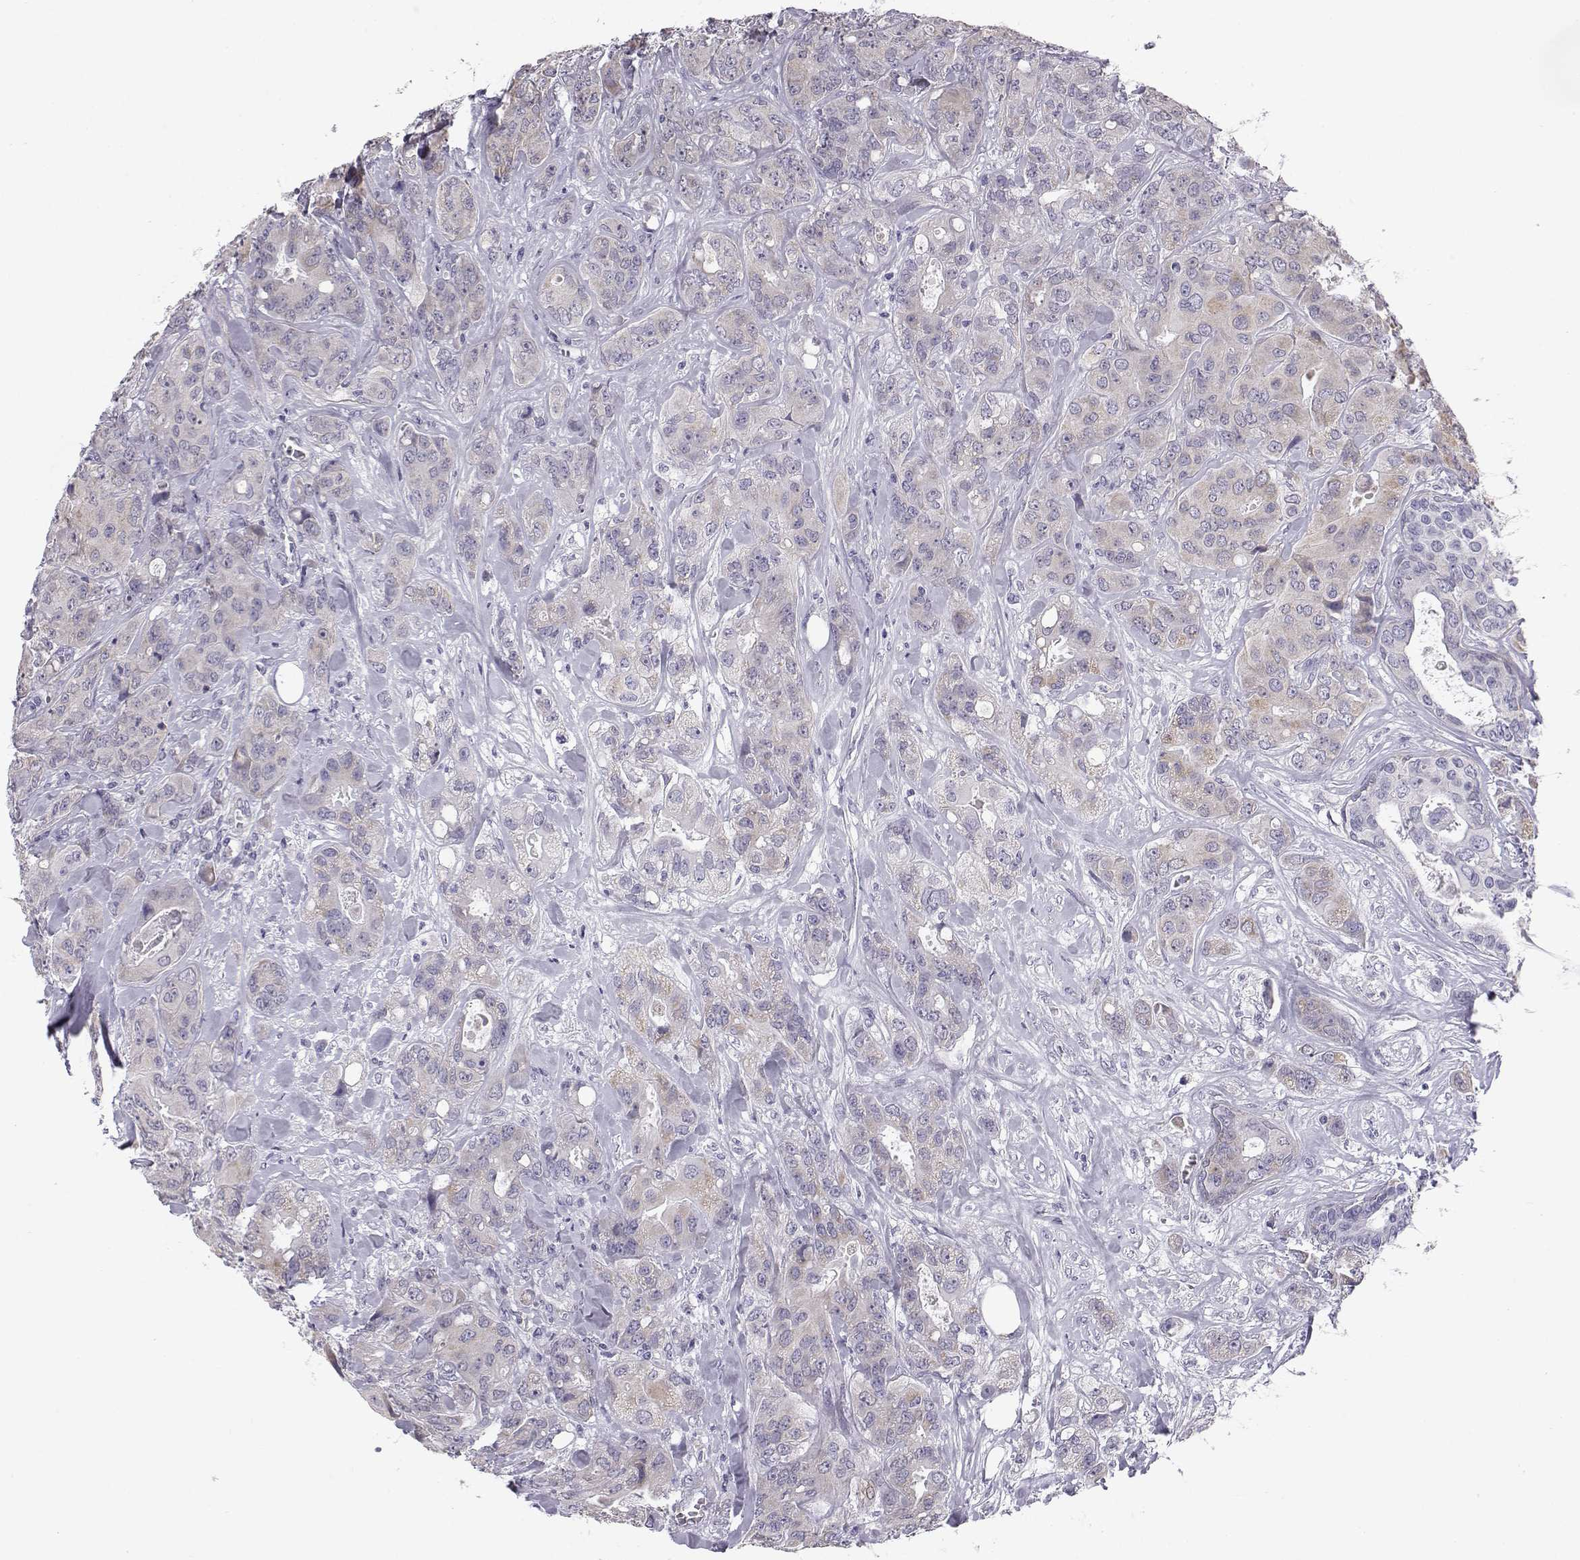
{"staining": {"intensity": "negative", "quantity": "none", "location": "none"}, "tissue": "breast cancer", "cell_type": "Tumor cells", "image_type": "cancer", "snomed": [{"axis": "morphology", "description": "Duct carcinoma"}, {"axis": "topography", "description": "Breast"}], "caption": "IHC micrograph of breast intraductal carcinoma stained for a protein (brown), which displays no positivity in tumor cells.", "gene": "KCNMB4", "patient": {"sex": "female", "age": 43}}